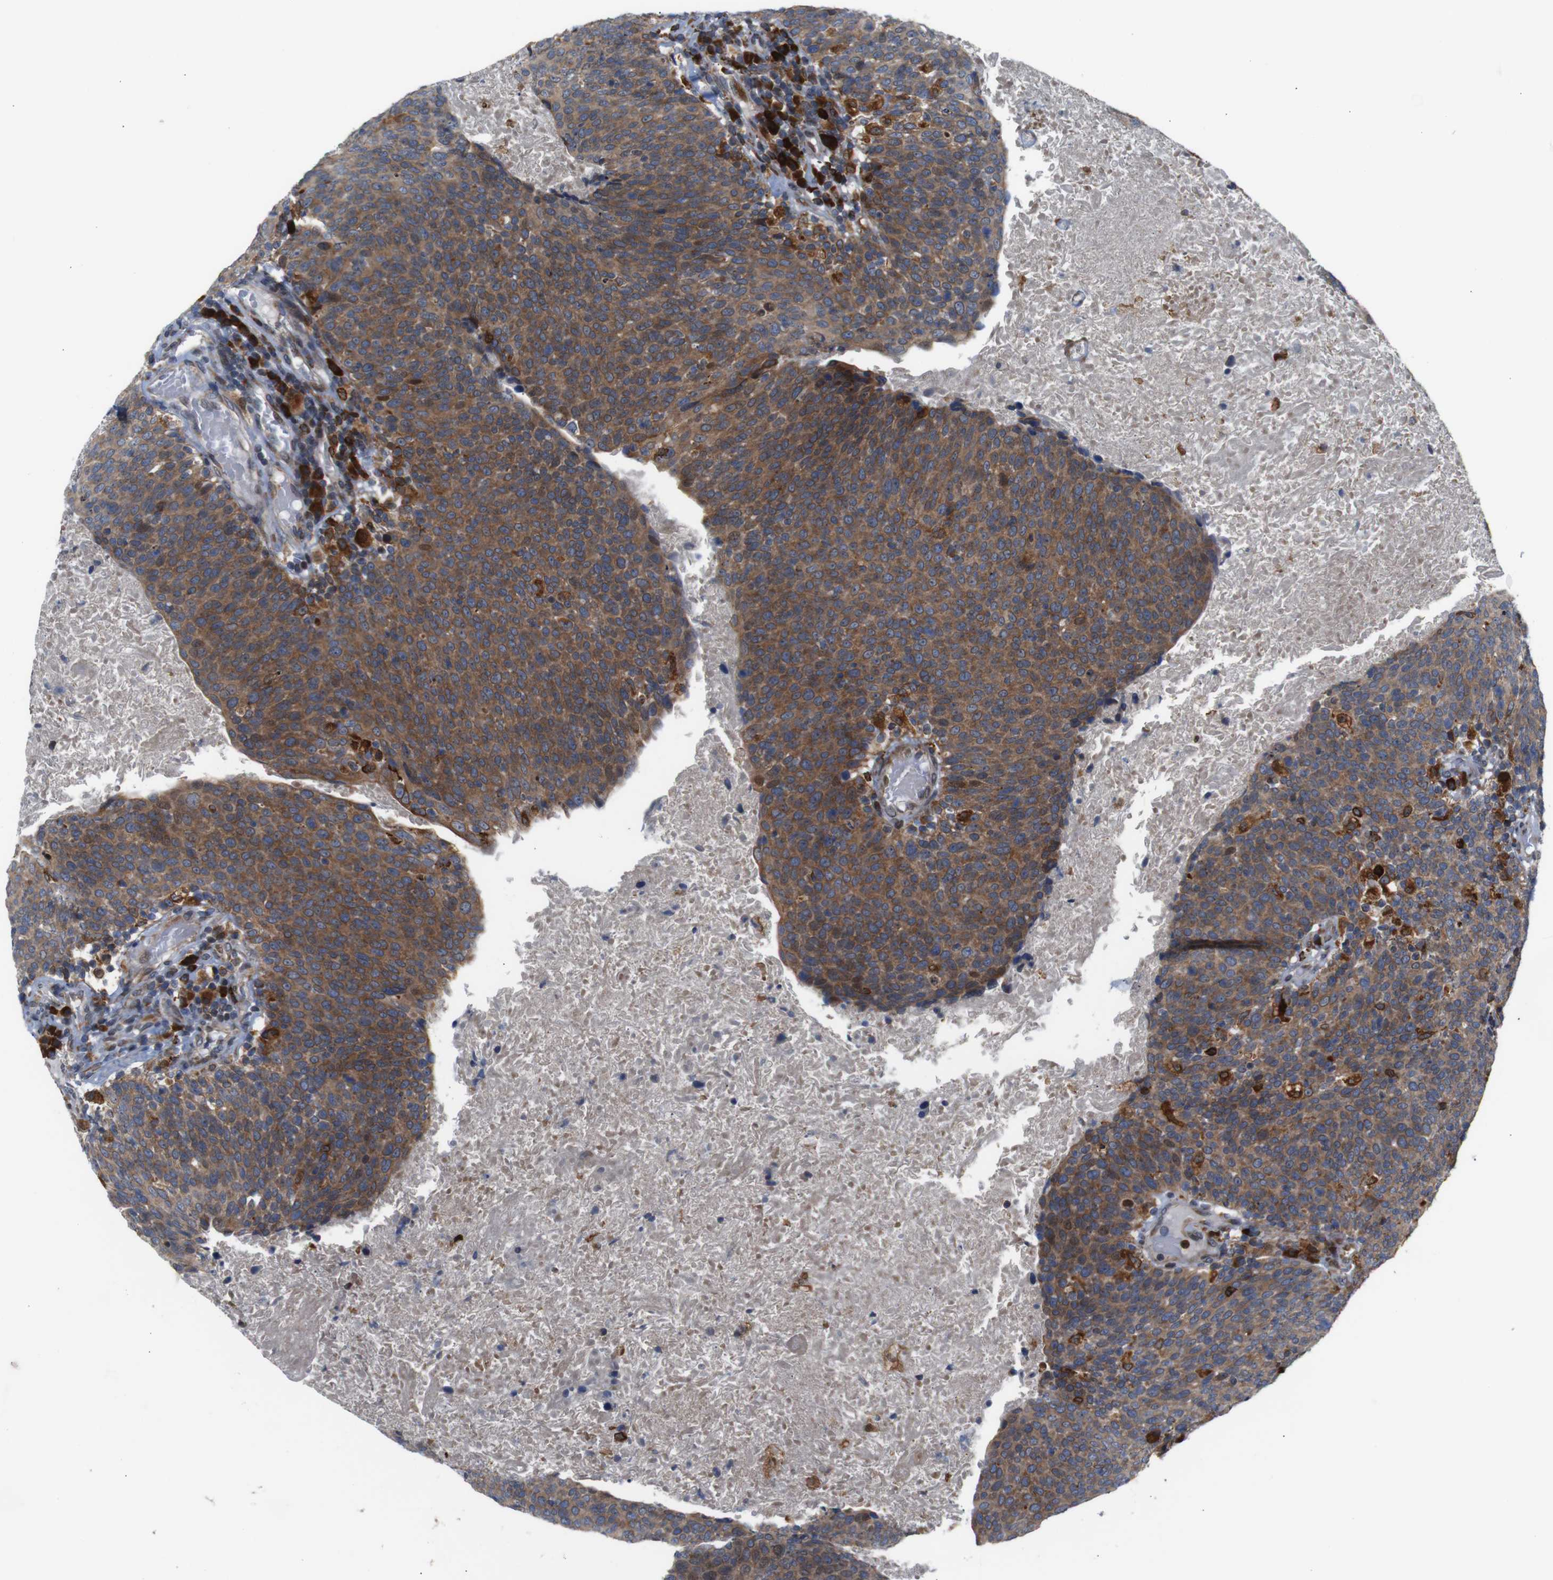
{"staining": {"intensity": "moderate", "quantity": ">75%", "location": "cytoplasmic/membranous"}, "tissue": "head and neck cancer", "cell_type": "Tumor cells", "image_type": "cancer", "snomed": [{"axis": "morphology", "description": "Squamous cell carcinoma, NOS"}, {"axis": "morphology", "description": "Squamous cell carcinoma, metastatic, NOS"}, {"axis": "topography", "description": "Lymph node"}, {"axis": "topography", "description": "Head-Neck"}], "caption": "IHC histopathology image of neoplastic tissue: human squamous cell carcinoma (head and neck) stained using immunohistochemistry (IHC) exhibits medium levels of moderate protein expression localized specifically in the cytoplasmic/membranous of tumor cells, appearing as a cytoplasmic/membranous brown color.", "gene": "PTPN1", "patient": {"sex": "male", "age": 62}}